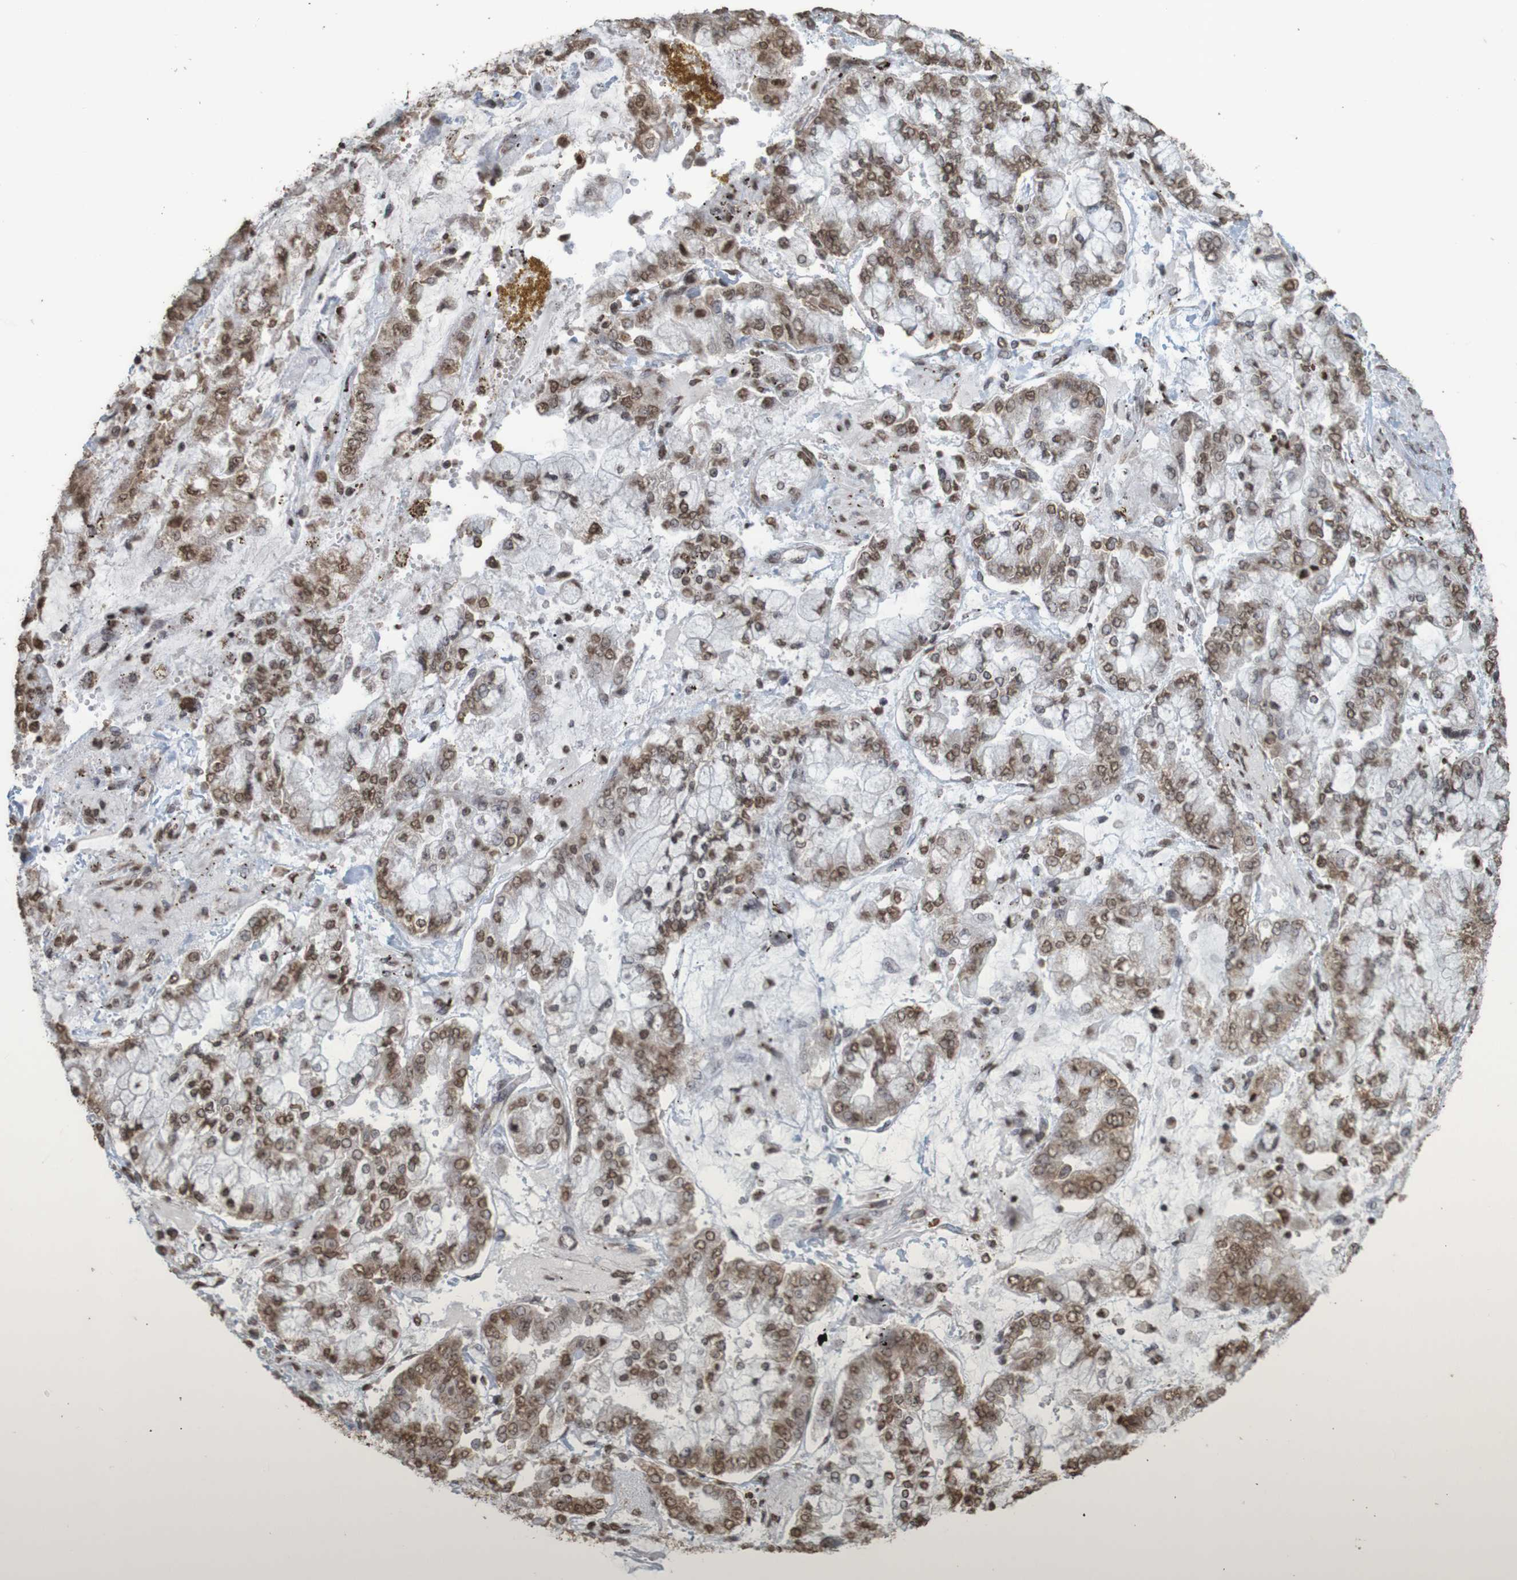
{"staining": {"intensity": "moderate", "quantity": ">75%", "location": "cytoplasmic/membranous,nuclear"}, "tissue": "stomach cancer", "cell_type": "Tumor cells", "image_type": "cancer", "snomed": [{"axis": "morphology", "description": "Adenocarcinoma, NOS"}, {"axis": "topography", "description": "Stomach"}], "caption": "Stomach cancer was stained to show a protein in brown. There is medium levels of moderate cytoplasmic/membranous and nuclear positivity in approximately >75% of tumor cells.", "gene": "GFI1", "patient": {"sex": "male", "age": 76}}